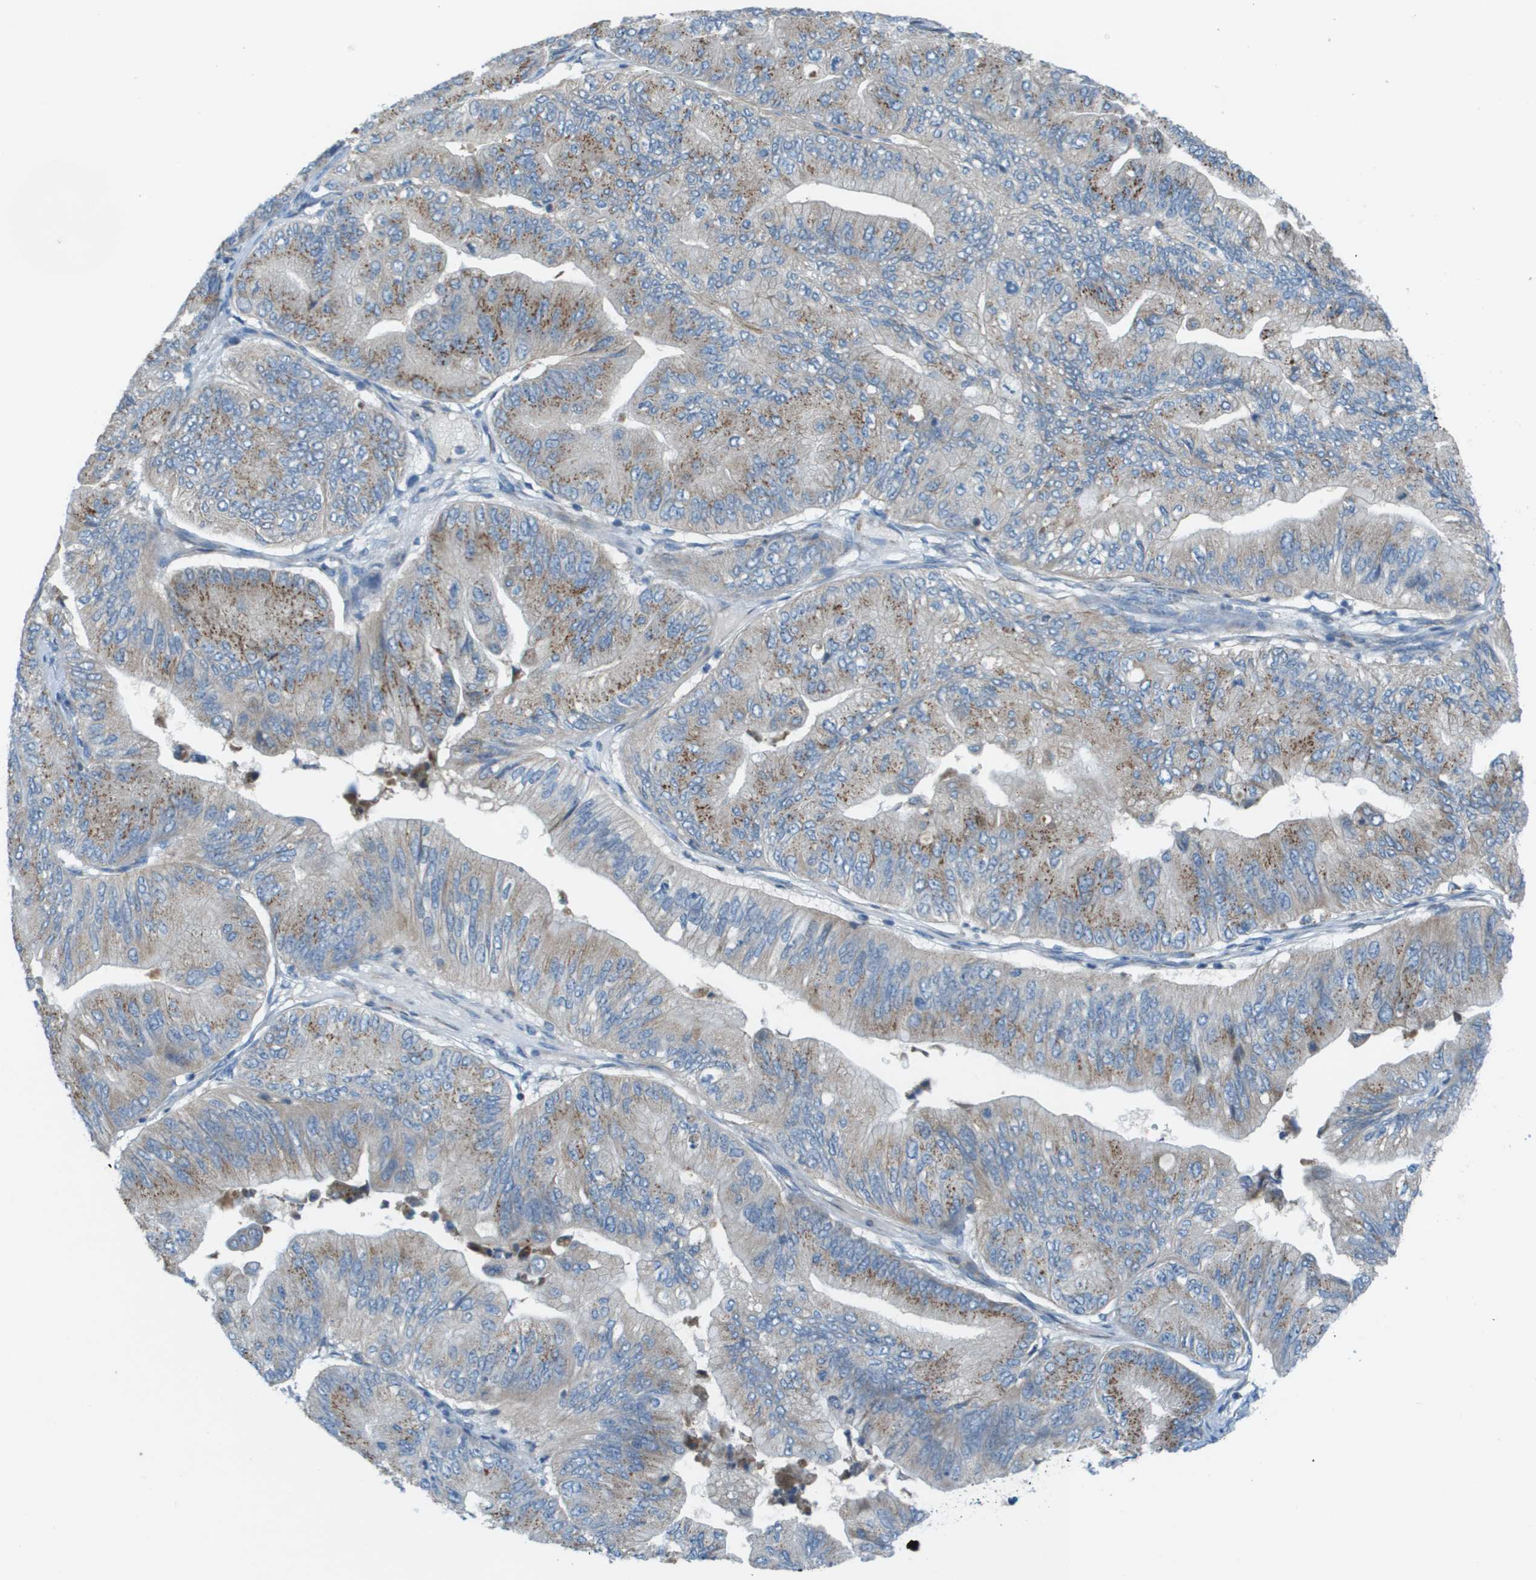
{"staining": {"intensity": "moderate", "quantity": "25%-75%", "location": "cytoplasmic/membranous"}, "tissue": "ovarian cancer", "cell_type": "Tumor cells", "image_type": "cancer", "snomed": [{"axis": "morphology", "description": "Cystadenocarcinoma, mucinous, NOS"}, {"axis": "topography", "description": "Ovary"}], "caption": "Immunohistochemical staining of ovarian mucinous cystadenocarcinoma demonstrates medium levels of moderate cytoplasmic/membranous protein positivity in approximately 25%-75% of tumor cells. (DAB (3,3'-diaminobenzidine) IHC, brown staining for protein, blue staining for nuclei).", "gene": "GALNT6", "patient": {"sex": "female", "age": 61}}